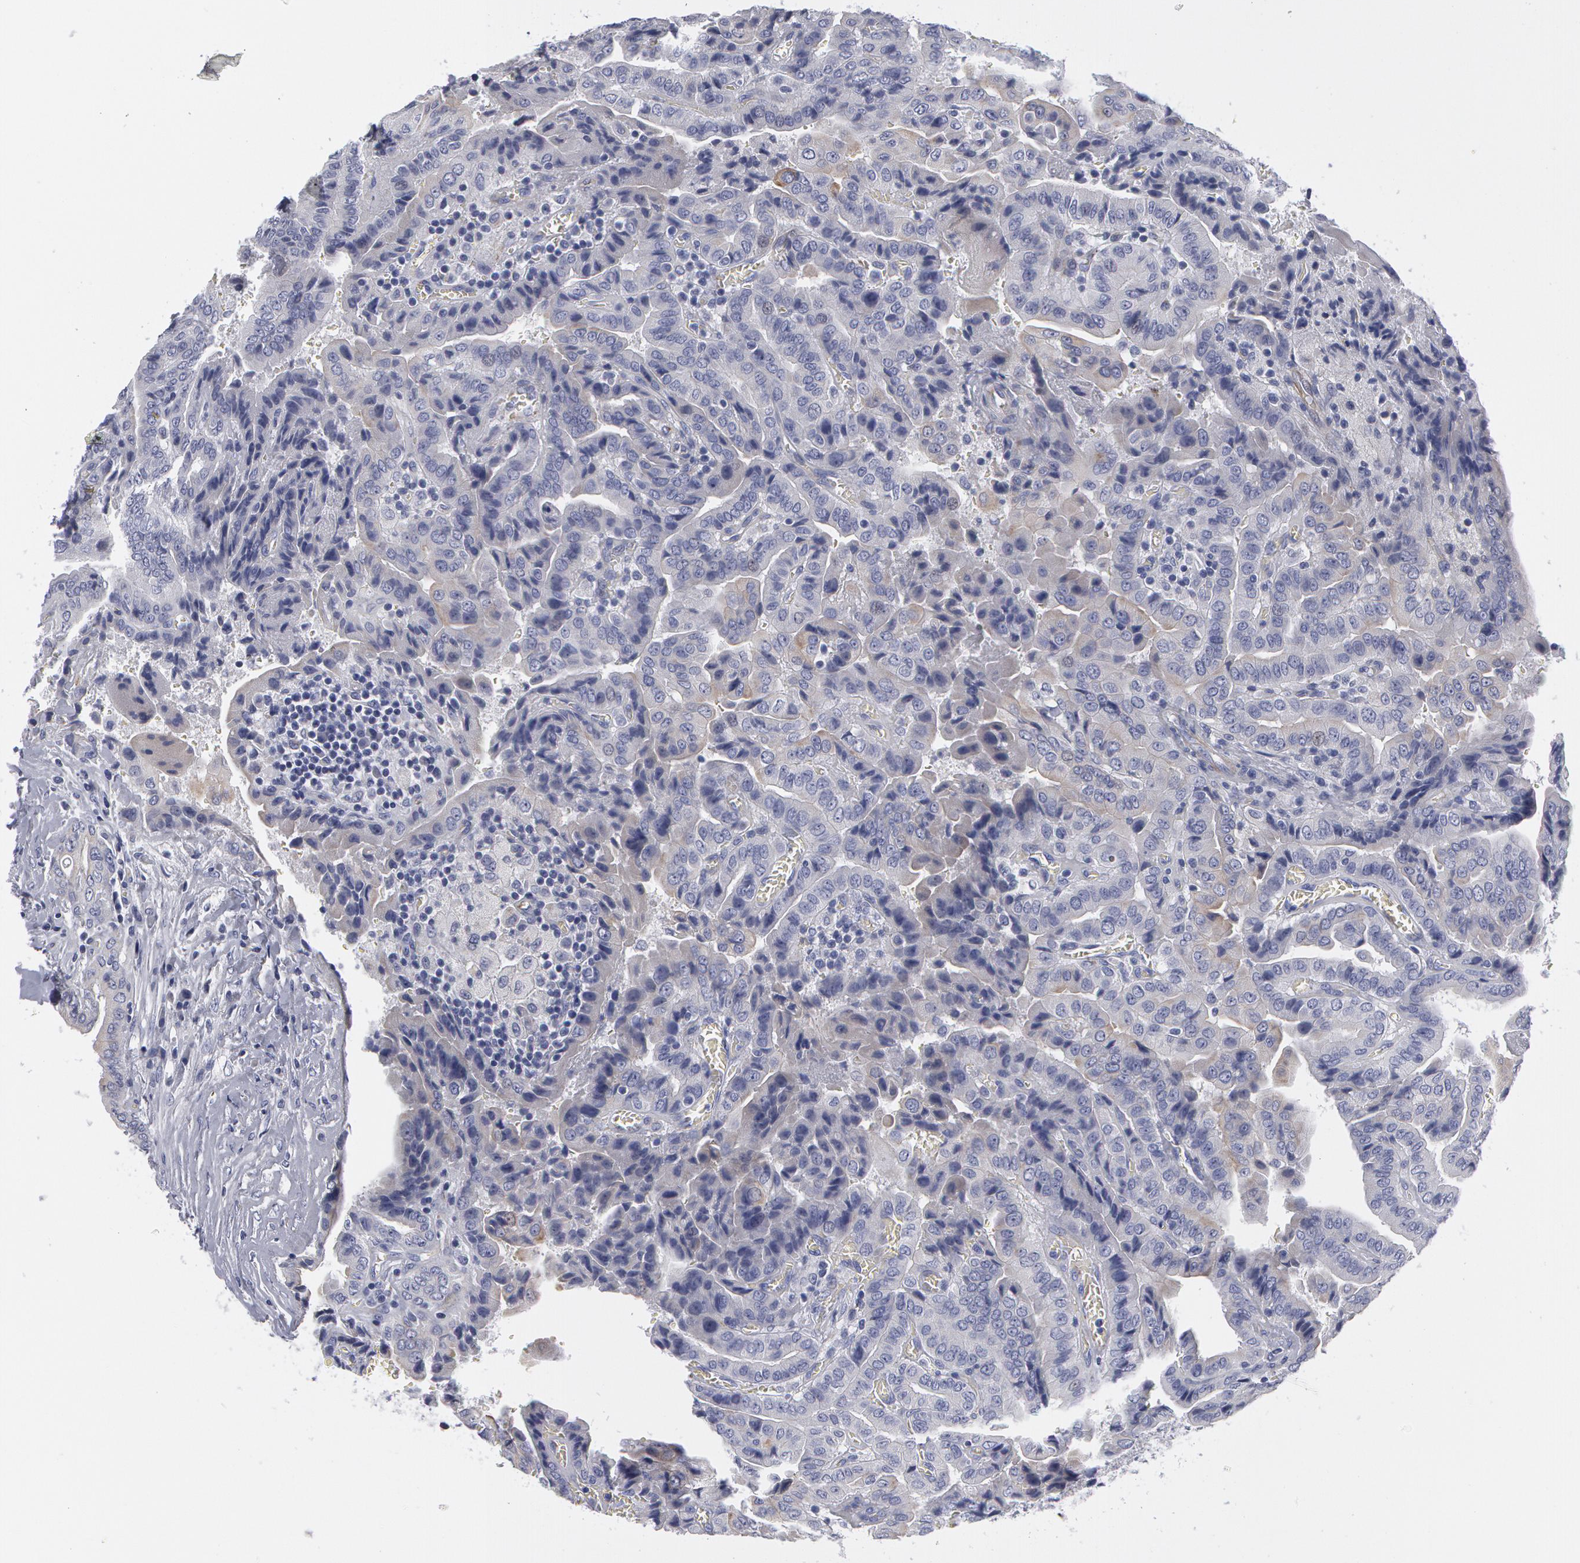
{"staining": {"intensity": "negative", "quantity": "none", "location": "none"}, "tissue": "thyroid cancer", "cell_type": "Tumor cells", "image_type": "cancer", "snomed": [{"axis": "morphology", "description": "Papillary adenocarcinoma, NOS"}, {"axis": "topography", "description": "Thyroid gland"}], "caption": "DAB (3,3'-diaminobenzidine) immunohistochemical staining of human papillary adenocarcinoma (thyroid) demonstrates no significant positivity in tumor cells.", "gene": "SMC1B", "patient": {"sex": "female", "age": 71}}